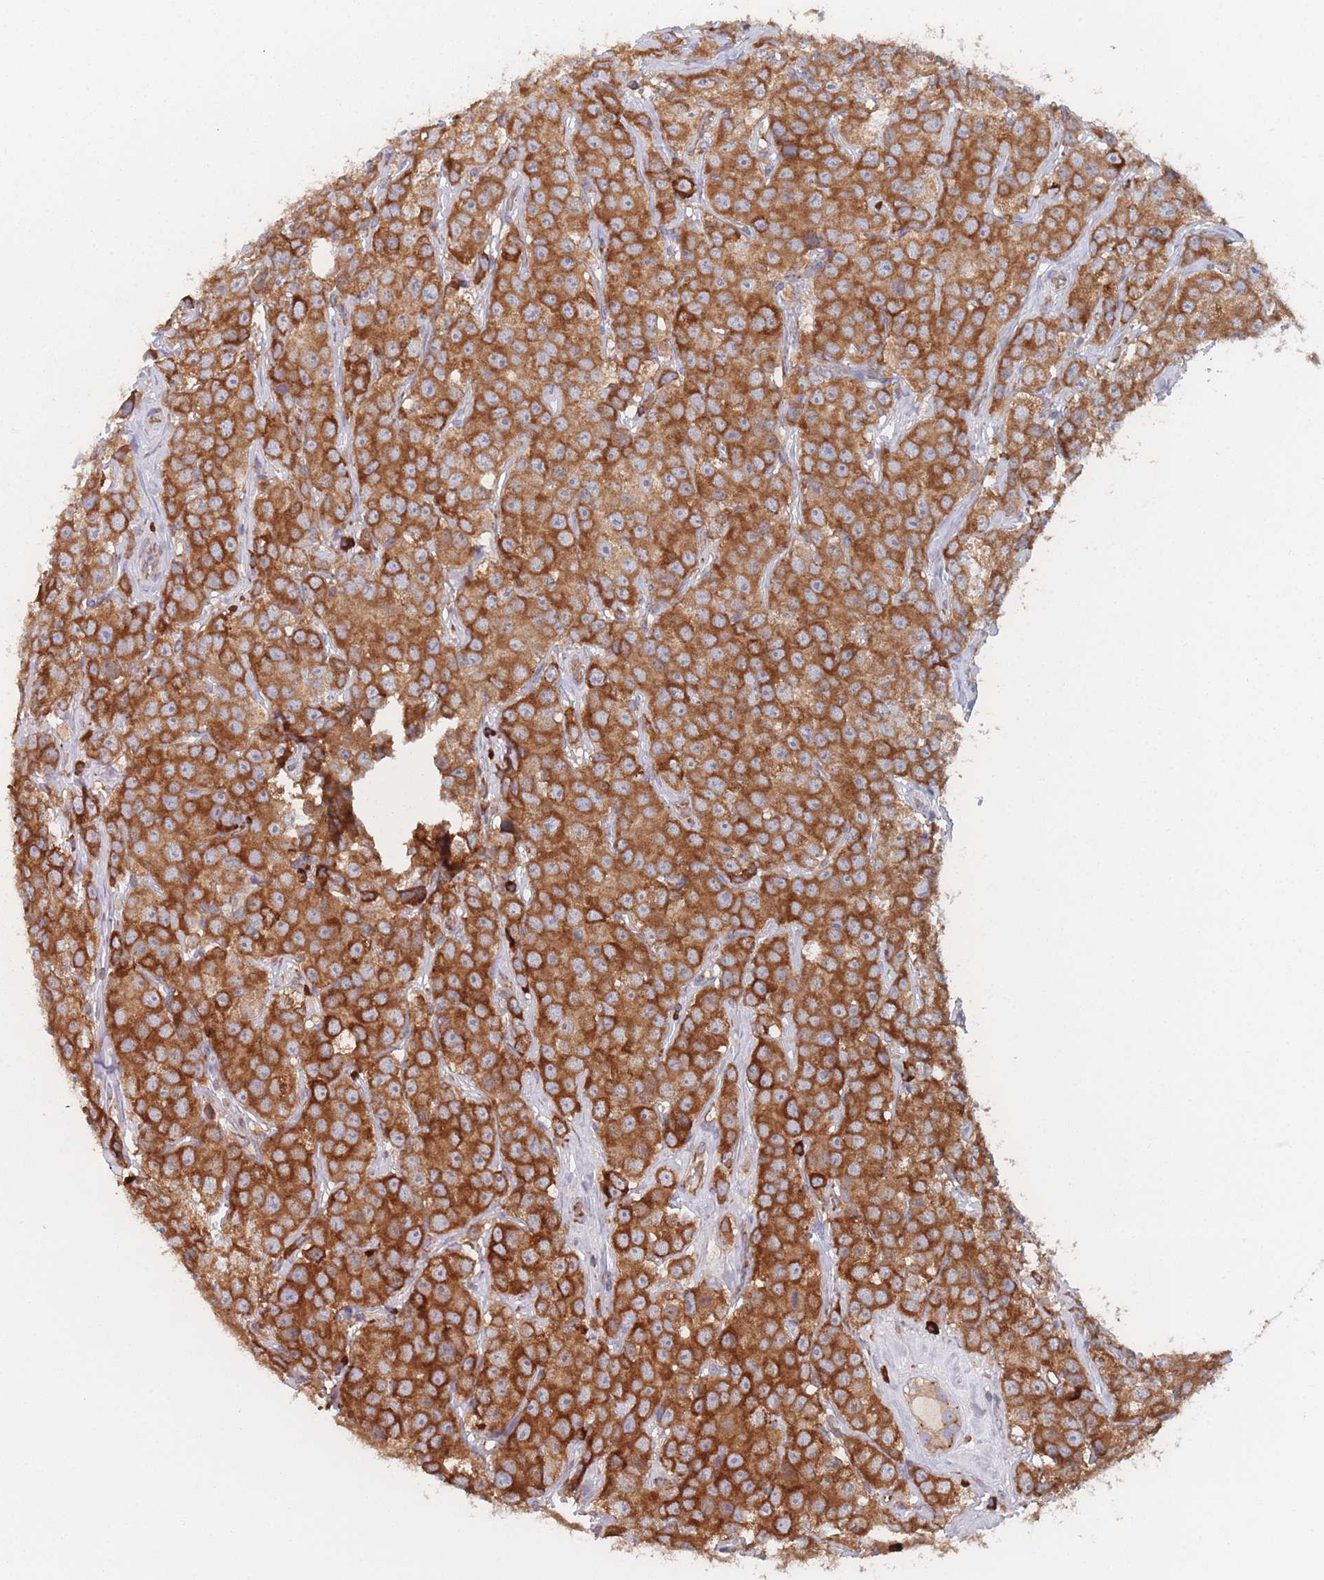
{"staining": {"intensity": "strong", "quantity": ">75%", "location": "cytoplasmic/membranous"}, "tissue": "testis cancer", "cell_type": "Tumor cells", "image_type": "cancer", "snomed": [{"axis": "morphology", "description": "Seminoma, NOS"}, {"axis": "topography", "description": "Testis"}], "caption": "The immunohistochemical stain labels strong cytoplasmic/membranous staining in tumor cells of testis seminoma tissue. The staining was performed using DAB (3,3'-diaminobenzidine) to visualize the protein expression in brown, while the nuclei were stained in blue with hematoxylin (Magnification: 20x).", "gene": "EEF1B2", "patient": {"sex": "male", "age": 28}}